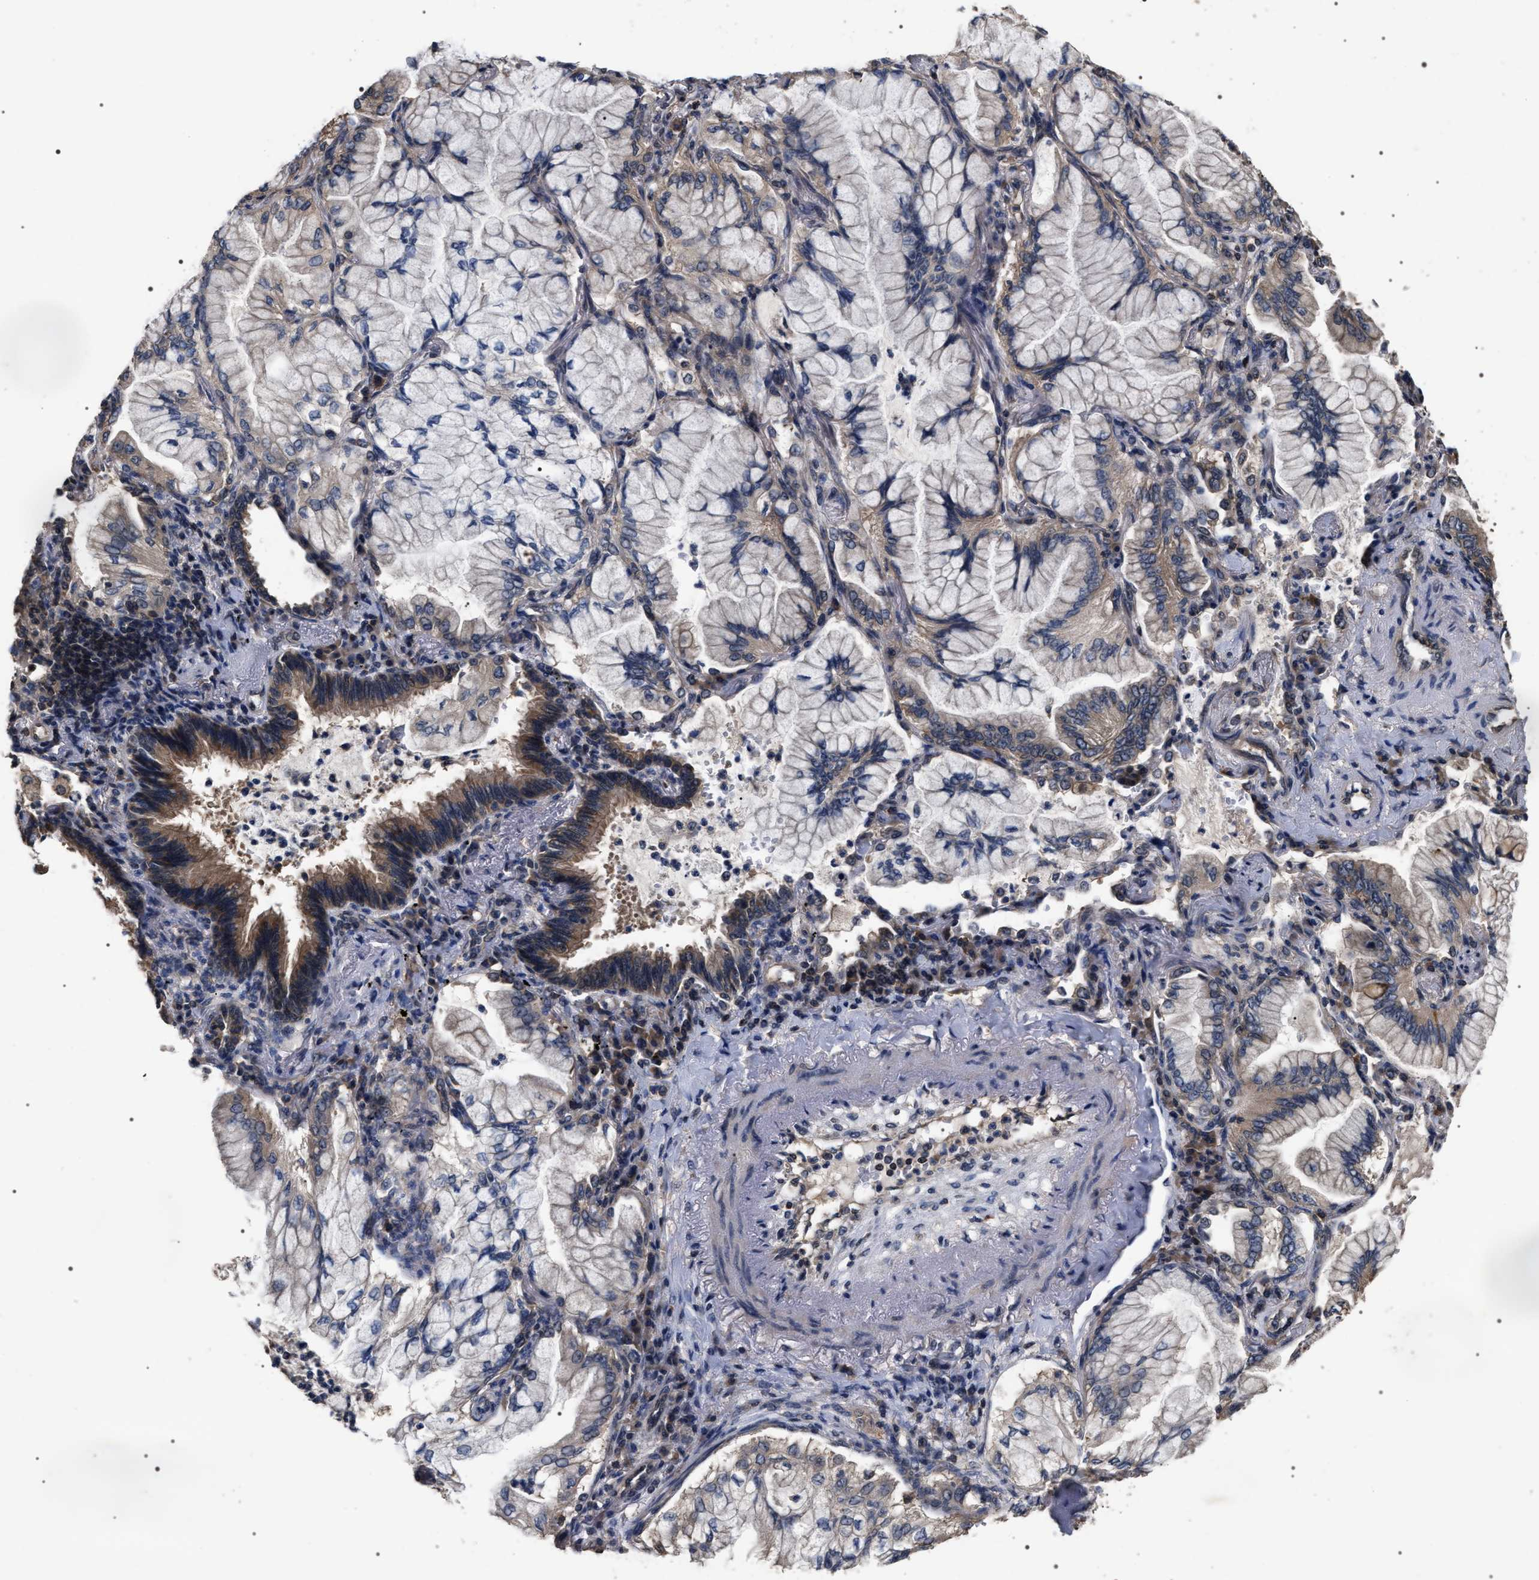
{"staining": {"intensity": "weak", "quantity": "25%-75%", "location": "cytoplasmic/membranous"}, "tissue": "lung cancer", "cell_type": "Tumor cells", "image_type": "cancer", "snomed": [{"axis": "morphology", "description": "Adenocarcinoma, NOS"}, {"axis": "topography", "description": "Lung"}], "caption": "A histopathology image of adenocarcinoma (lung) stained for a protein reveals weak cytoplasmic/membranous brown staining in tumor cells.", "gene": "UPF3A", "patient": {"sex": "female", "age": 70}}